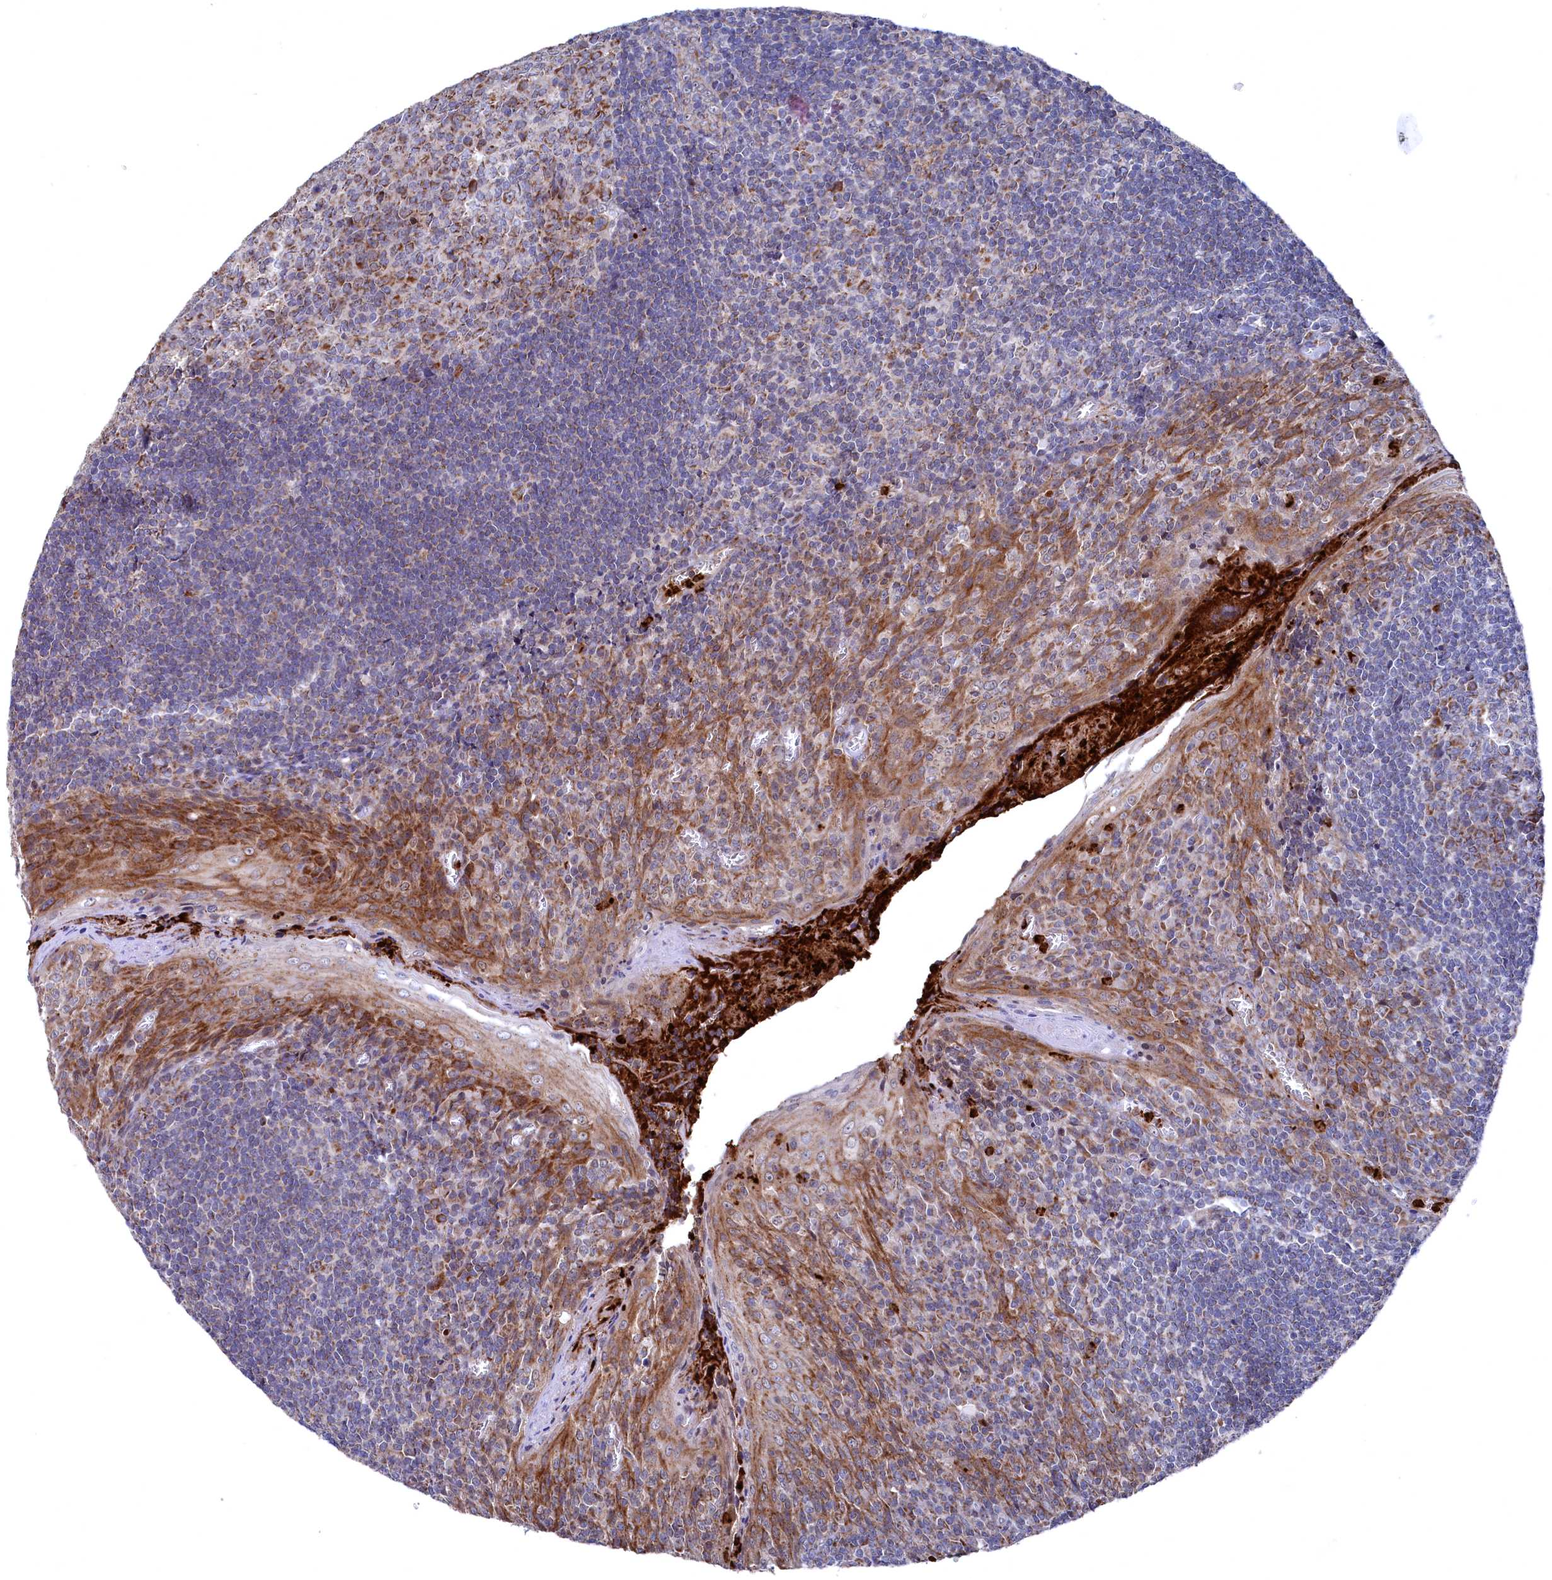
{"staining": {"intensity": "moderate", "quantity": "25%-75%", "location": "cytoplasmic/membranous"}, "tissue": "tonsil", "cell_type": "Germinal center cells", "image_type": "normal", "snomed": [{"axis": "morphology", "description": "Normal tissue, NOS"}, {"axis": "topography", "description": "Tonsil"}], "caption": "Immunohistochemistry staining of benign tonsil, which demonstrates medium levels of moderate cytoplasmic/membranous positivity in about 25%-75% of germinal center cells indicating moderate cytoplasmic/membranous protein staining. The staining was performed using DAB (3,3'-diaminobenzidine) (brown) for protein detection and nuclei were counterstained in hematoxylin (blue).", "gene": "CHCHD1", "patient": {"sex": "male", "age": 27}}